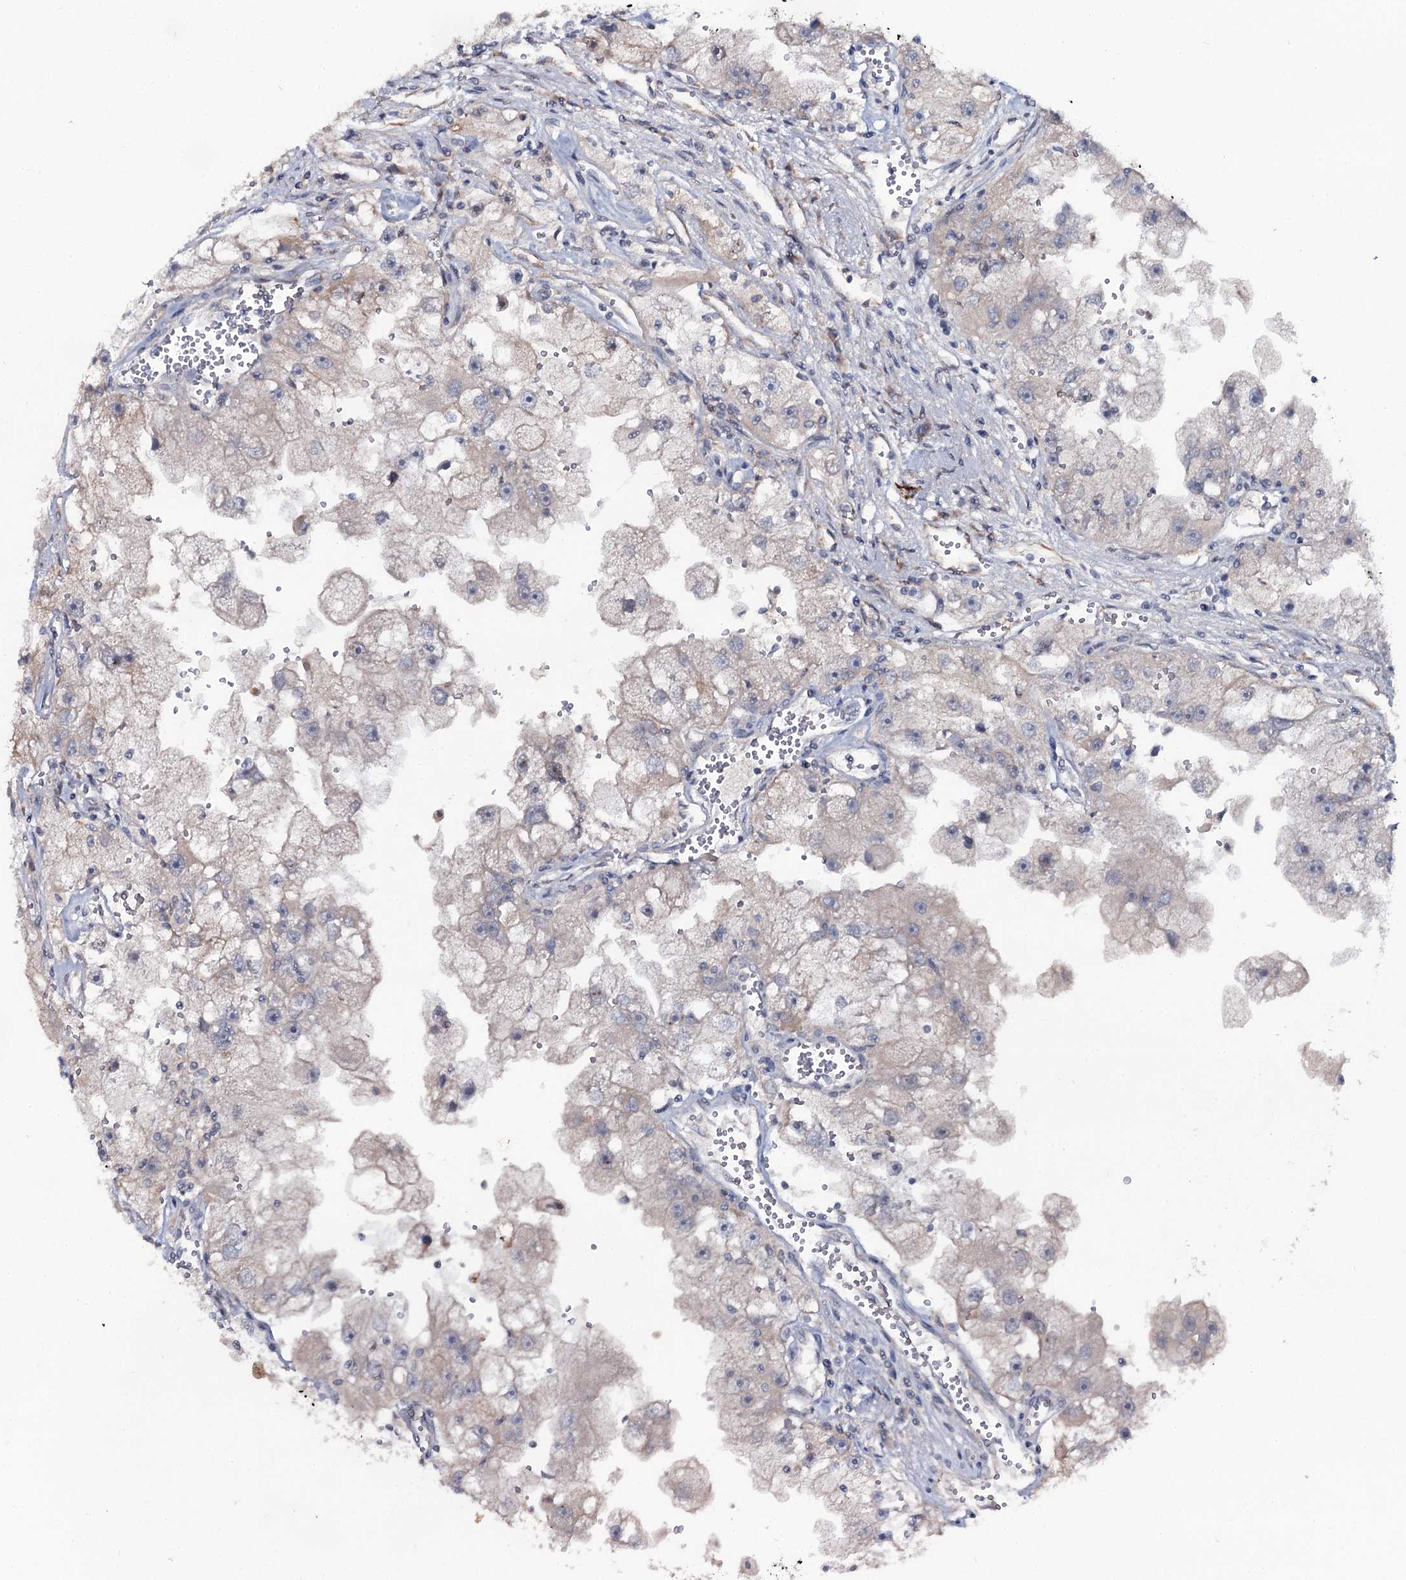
{"staining": {"intensity": "negative", "quantity": "none", "location": "none"}, "tissue": "renal cancer", "cell_type": "Tumor cells", "image_type": "cancer", "snomed": [{"axis": "morphology", "description": "Adenocarcinoma, NOS"}, {"axis": "topography", "description": "Kidney"}], "caption": "IHC of human renal cancer exhibits no expression in tumor cells.", "gene": "SNAP23", "patient": {"sex": "male", "age": 63}}